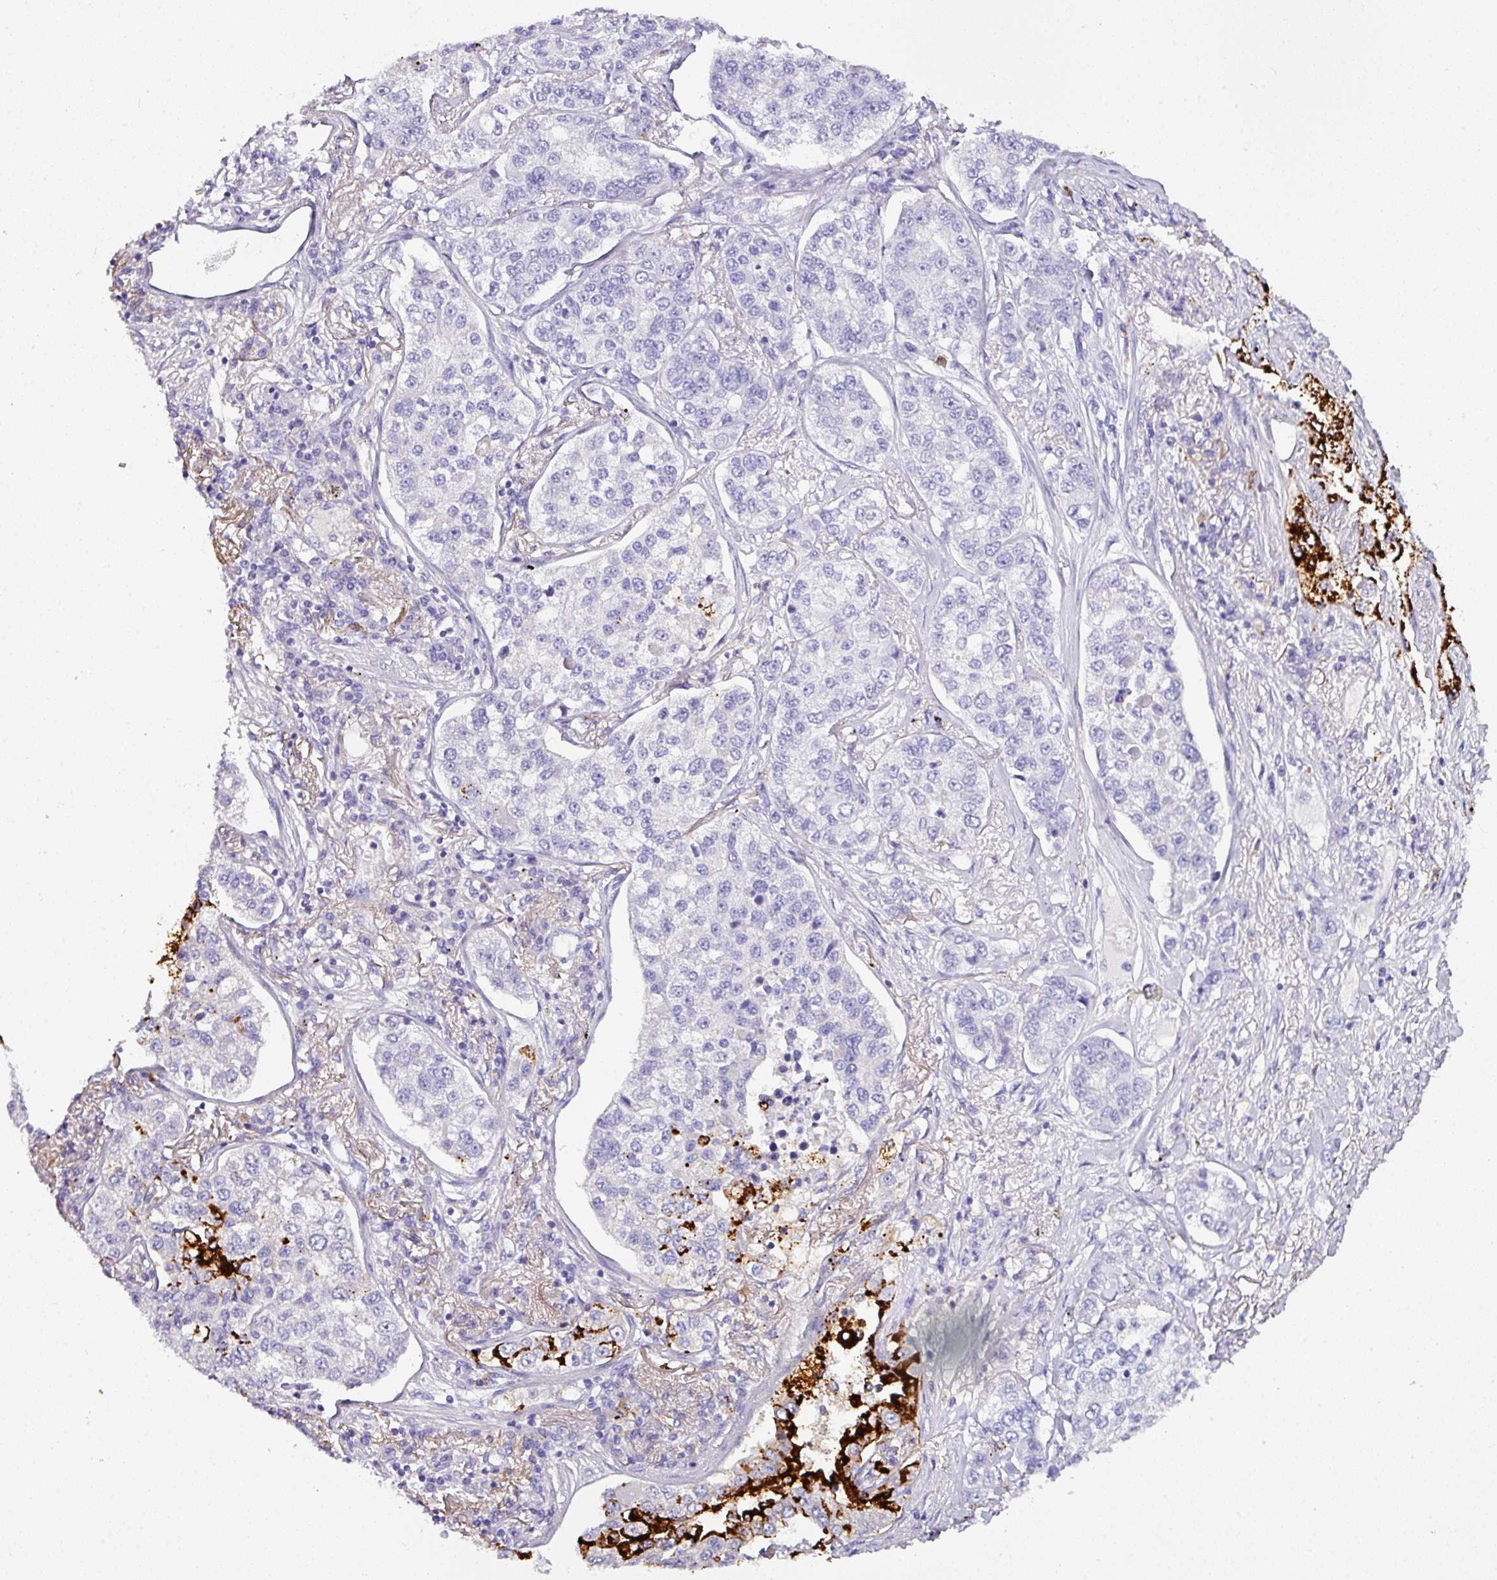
{"staining": {"intensity": "negative", "quantity": "none", "location": "none"}, "tissue": "lung cancer", "cell_type": "Tumor cells", "image_type": "cancer", "snomed": [{"axis": "morphology", "description": "Adenocarcinoma, NOS"}, {"axis": "topography", "description": "Lung"}], "caption": "DAB immunohistochemical staining of lung adenocarcinoma demonstrates no significant staining in tumor cells.", "gene": "NAPSA", "patient": {"sex": "male", "age": 49}}